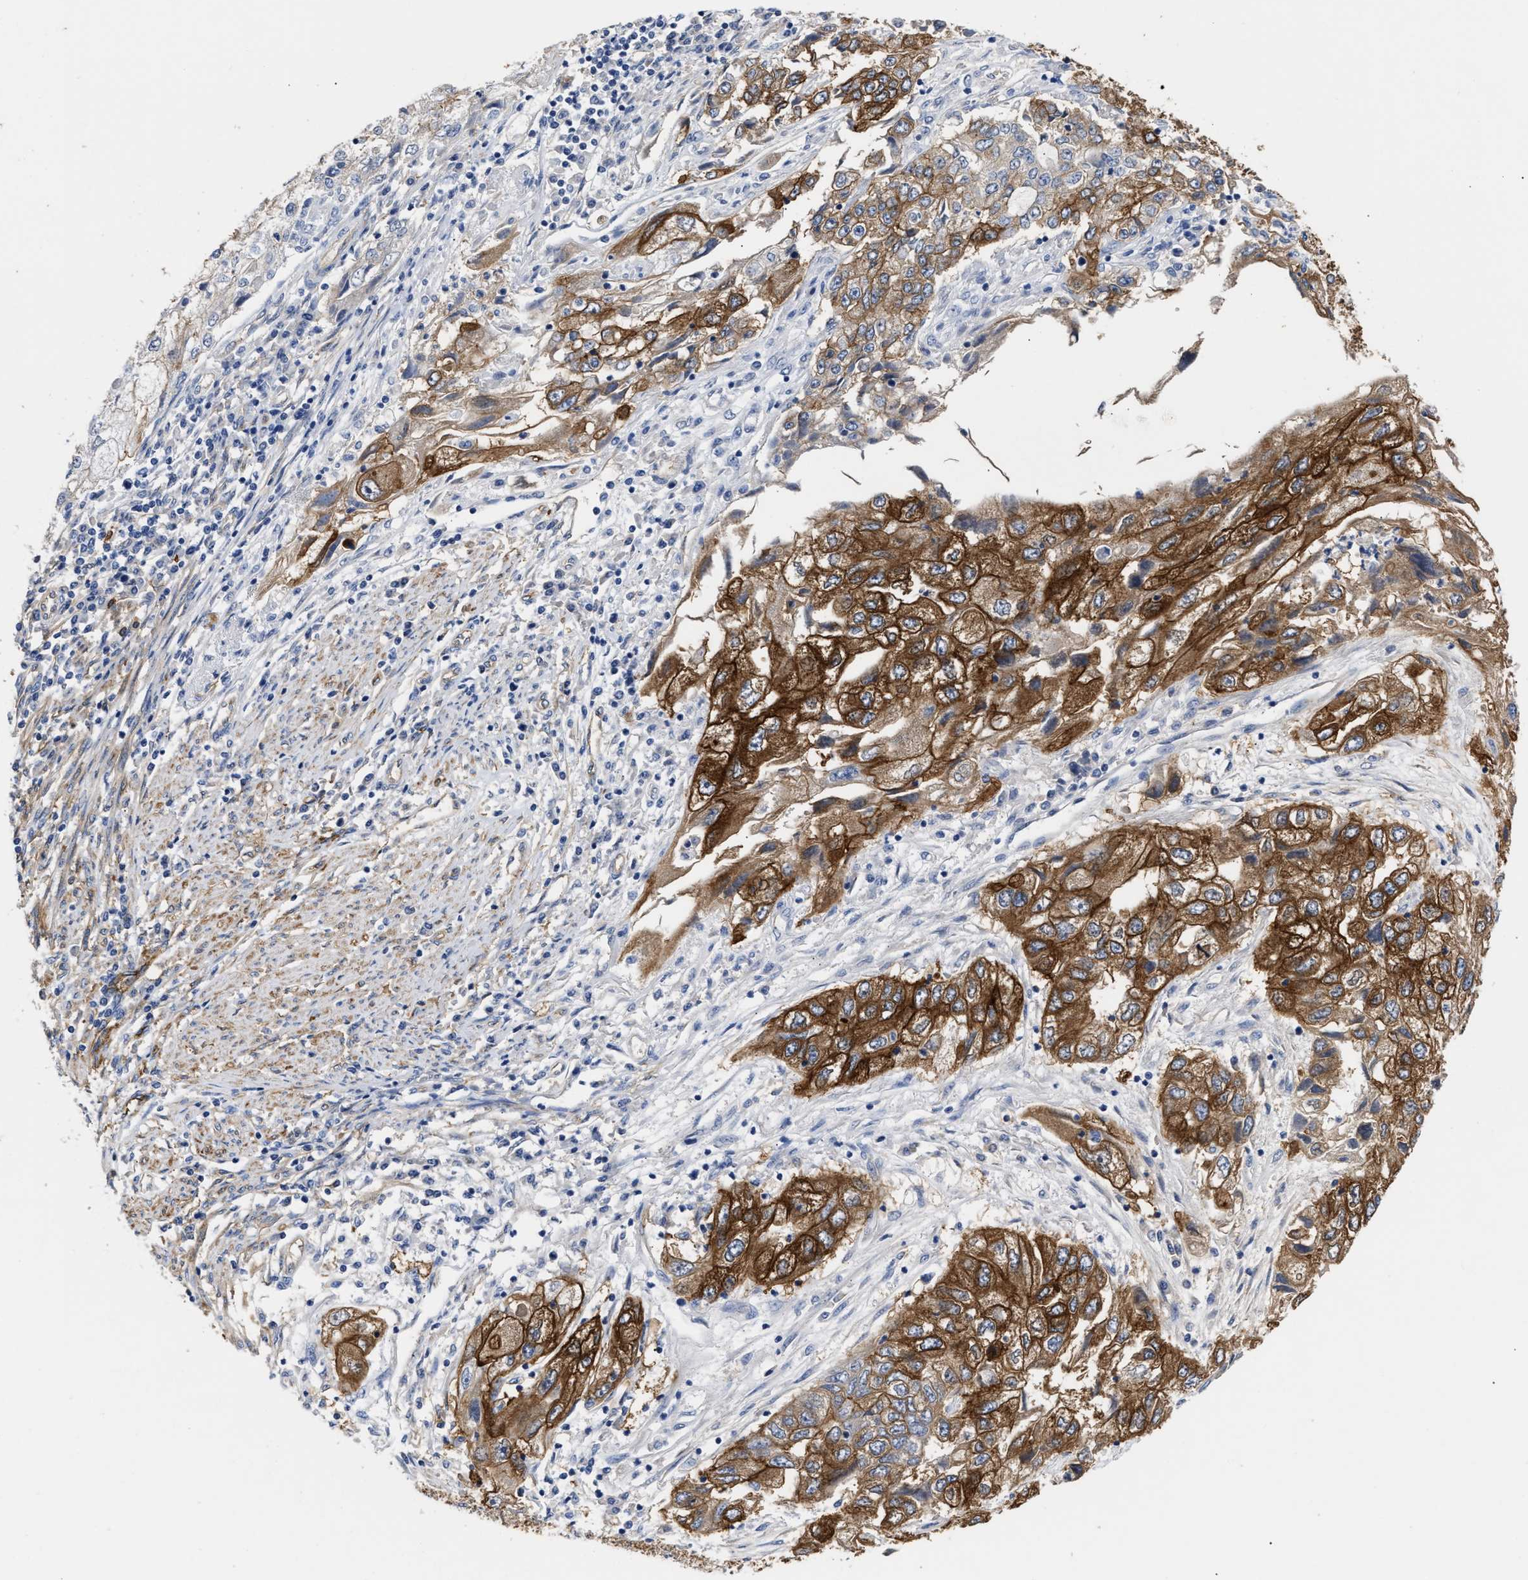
{"staining": {"intensity": "strong", "quantity": ">75%", "location": "cytoplasmic/membranous"}, "tissue": "endometrial cancer", "cell_type": "Tumor cells", "image_type": "cancer", "snomed": [{"axis": "morphology", "description": "Adenocarcinoma, NOS"}, {"axis": "topography", "description": "Endometrium"}], "caption": "Immunohistochemical staining of adenocarcinoma (endometrial) exhibits high levels of strong cytoplasmic/membranous positivity in about >75% of tumor cells.", "gene": "AHNAK2", "patient": {"sex": "female", "age": 49}}